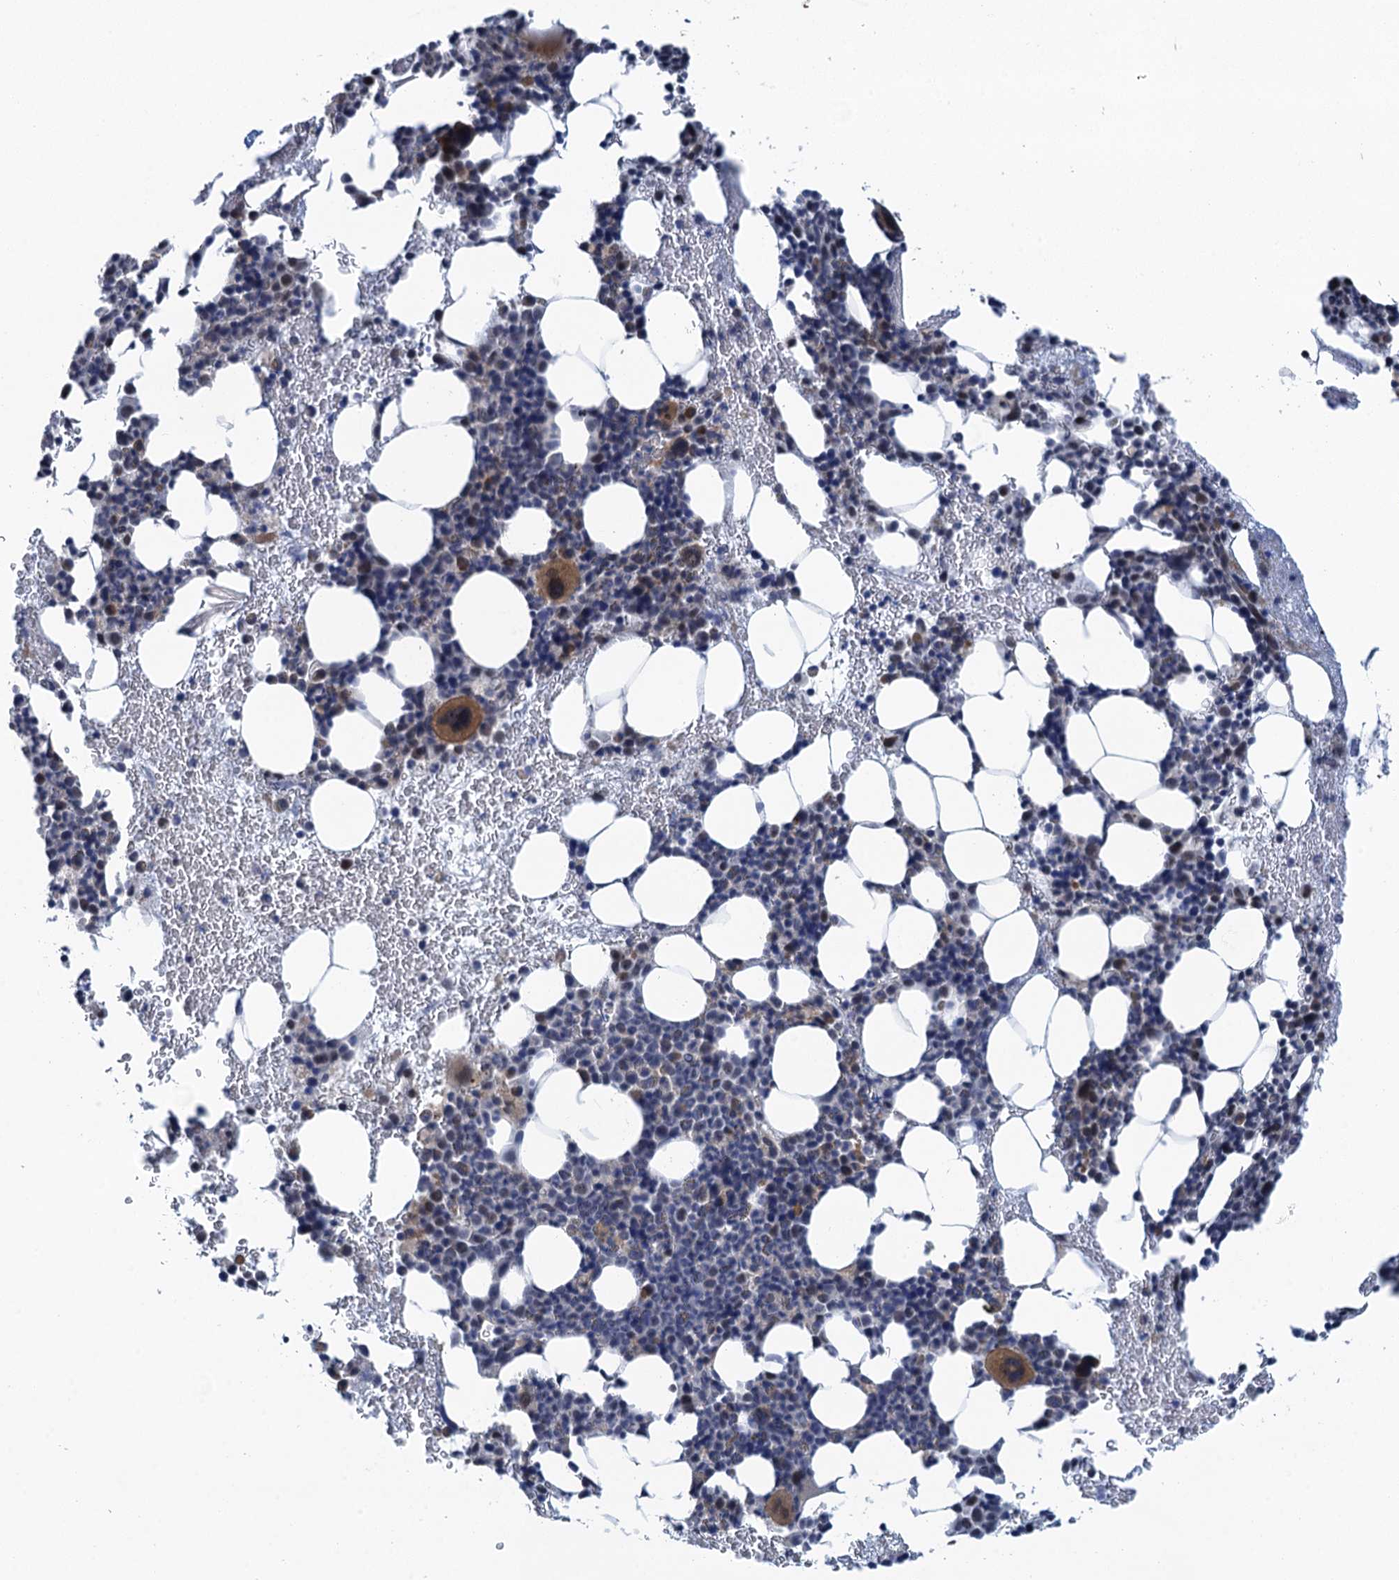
{"staining": {"intensity": "moderate", "quantity": "<25%", "location": "cytoplasmic/membranous"}, "tissue": "bone marrow", "cell_type": "Hematopoietic cells", "image_type": "normal", "snomed": [{"axis": "morphology", "description": "Normal tissue, NOS"}, {"axis": "topography", "description": "Bone marrow"}], "caption": "Approximately <25% of hematopoietic cells in normal bone marrow reveal moderate cytoplasmic/membranous protein expression as visualized by brown immunohistochemical staining.", "gene": "MRFAP1", "patient": {"sex": "female", "age": 37}}